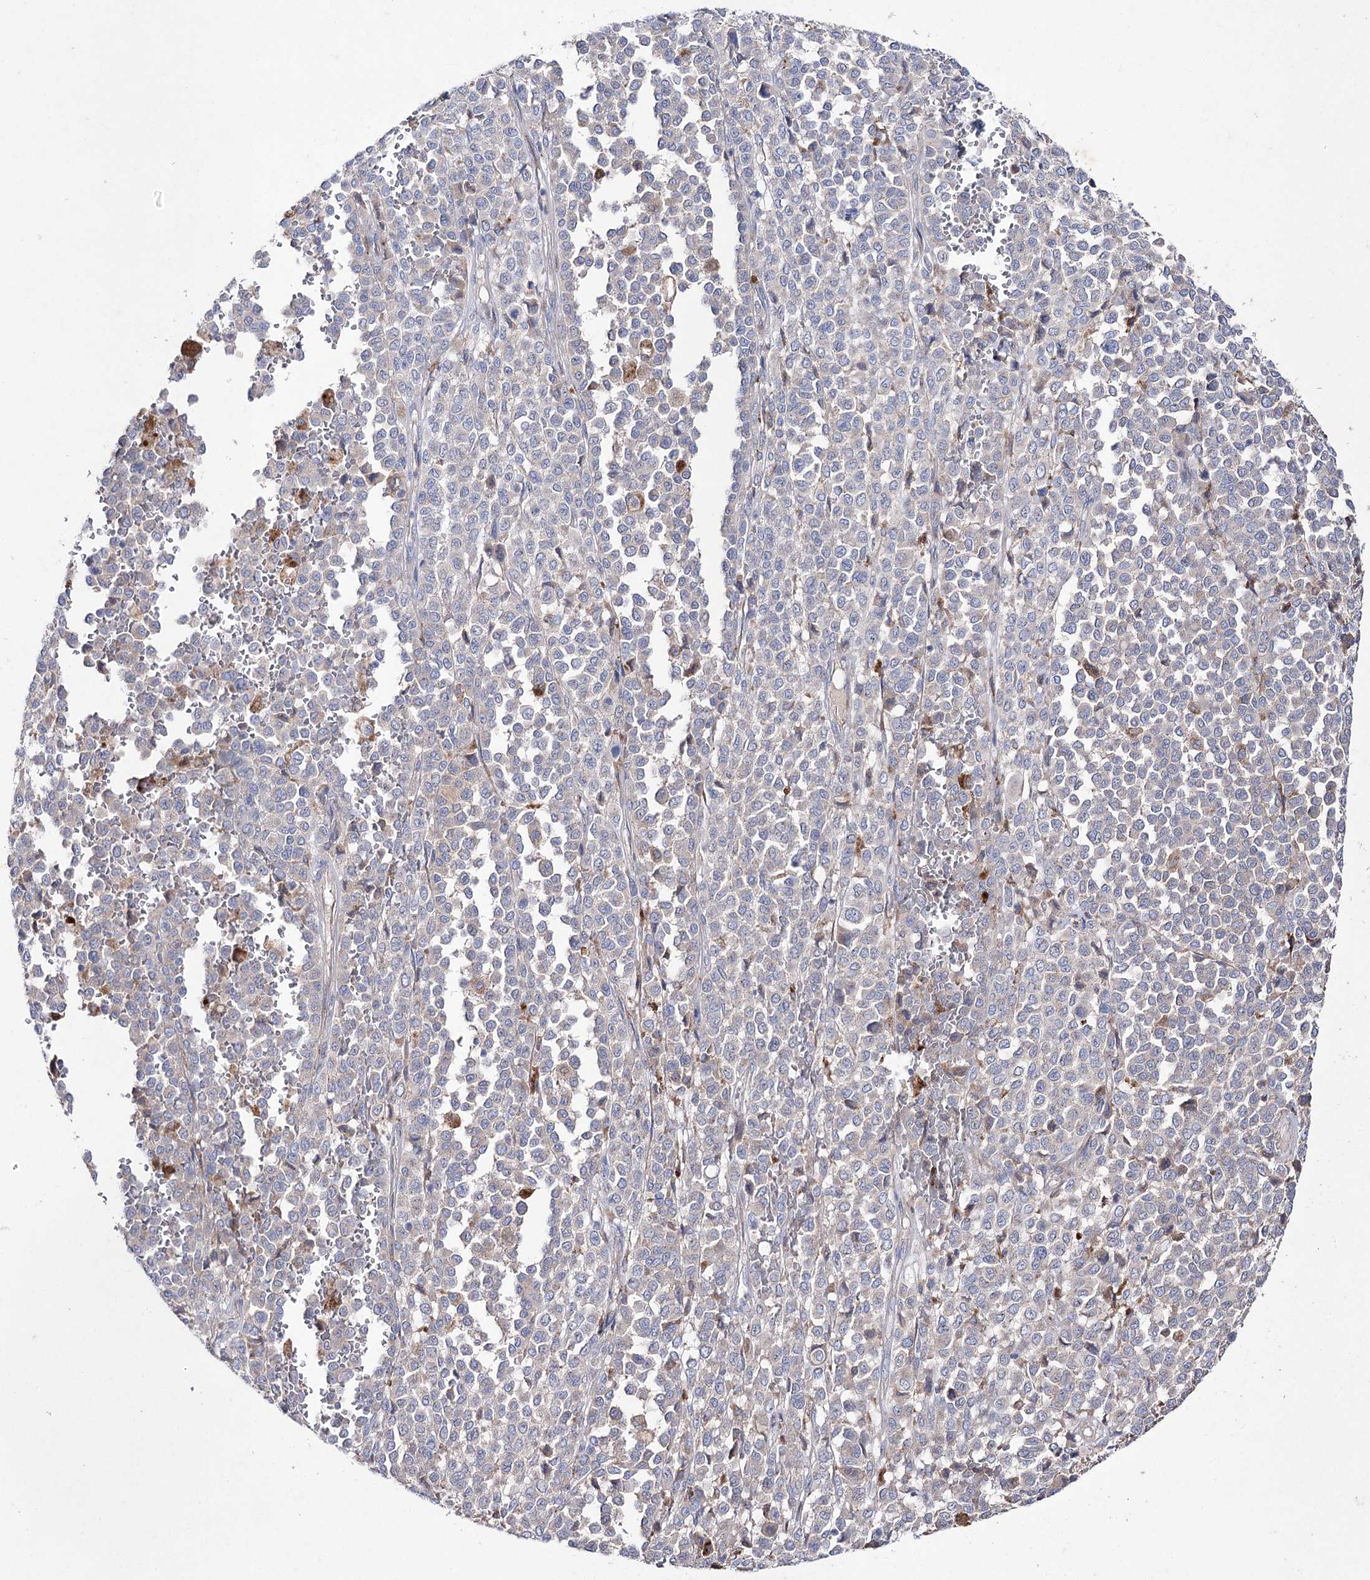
{"staining": {"intensity": "weak", "quantity": "<25%", "location": "cytoplasmic/membranous"}, "tissue": "melanoma", "cell_type": "Tumor cells", "image_type": "cancer", "snomed": [{"axis": "morphology", "description": "Malignant melanoma, Metastatic site"}, {"axis": "topography", "description": "Pancreas"}], "caption": "A photomicrograph of human melanoma is negative for staining in tumor cells. Nuclei are stained in blue.", "gene": "NAGLU", "patient": {"sex": "female", "age": 30}}